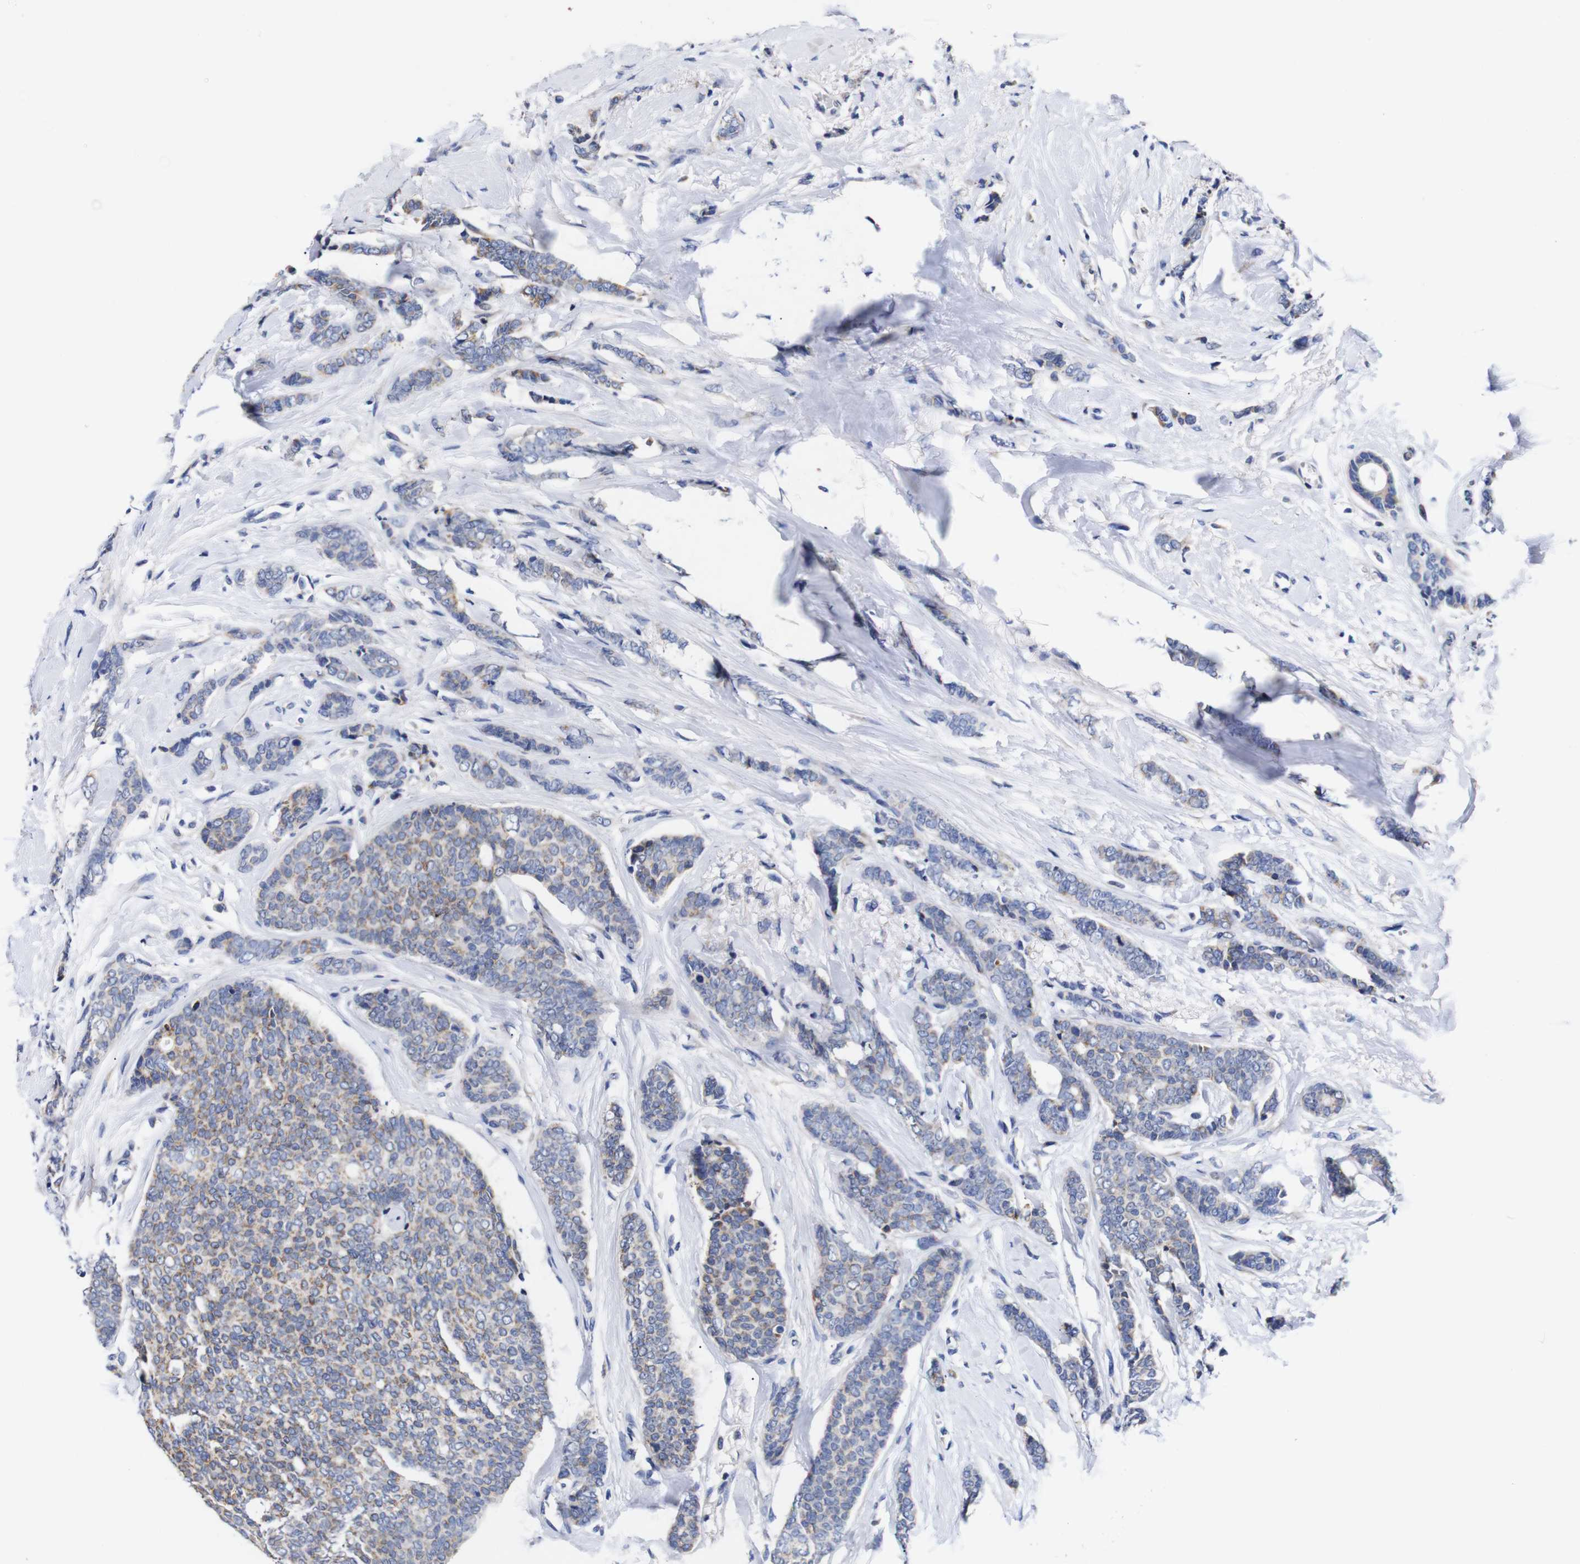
{"staining": {"intensity": "weak", "quantity": "25%-75%", "location": "cytoplasmic/membranous"}, "tissue": "breast cancer", "cell_type": "Tumor cells", "image_type": "cancer", "snomed": [{"axis": "morphology", "description": "Lobular carcinoma"}, {"axis": "topography", "description": "Skin"}, {"axis": "topography", "description": "Breast"}], "caption": "Breast cancer stained with a protein marker reveals weak staining in tumor cells.", "gene": "OPN3", "patient": {"sex": "female", "age": 46}}